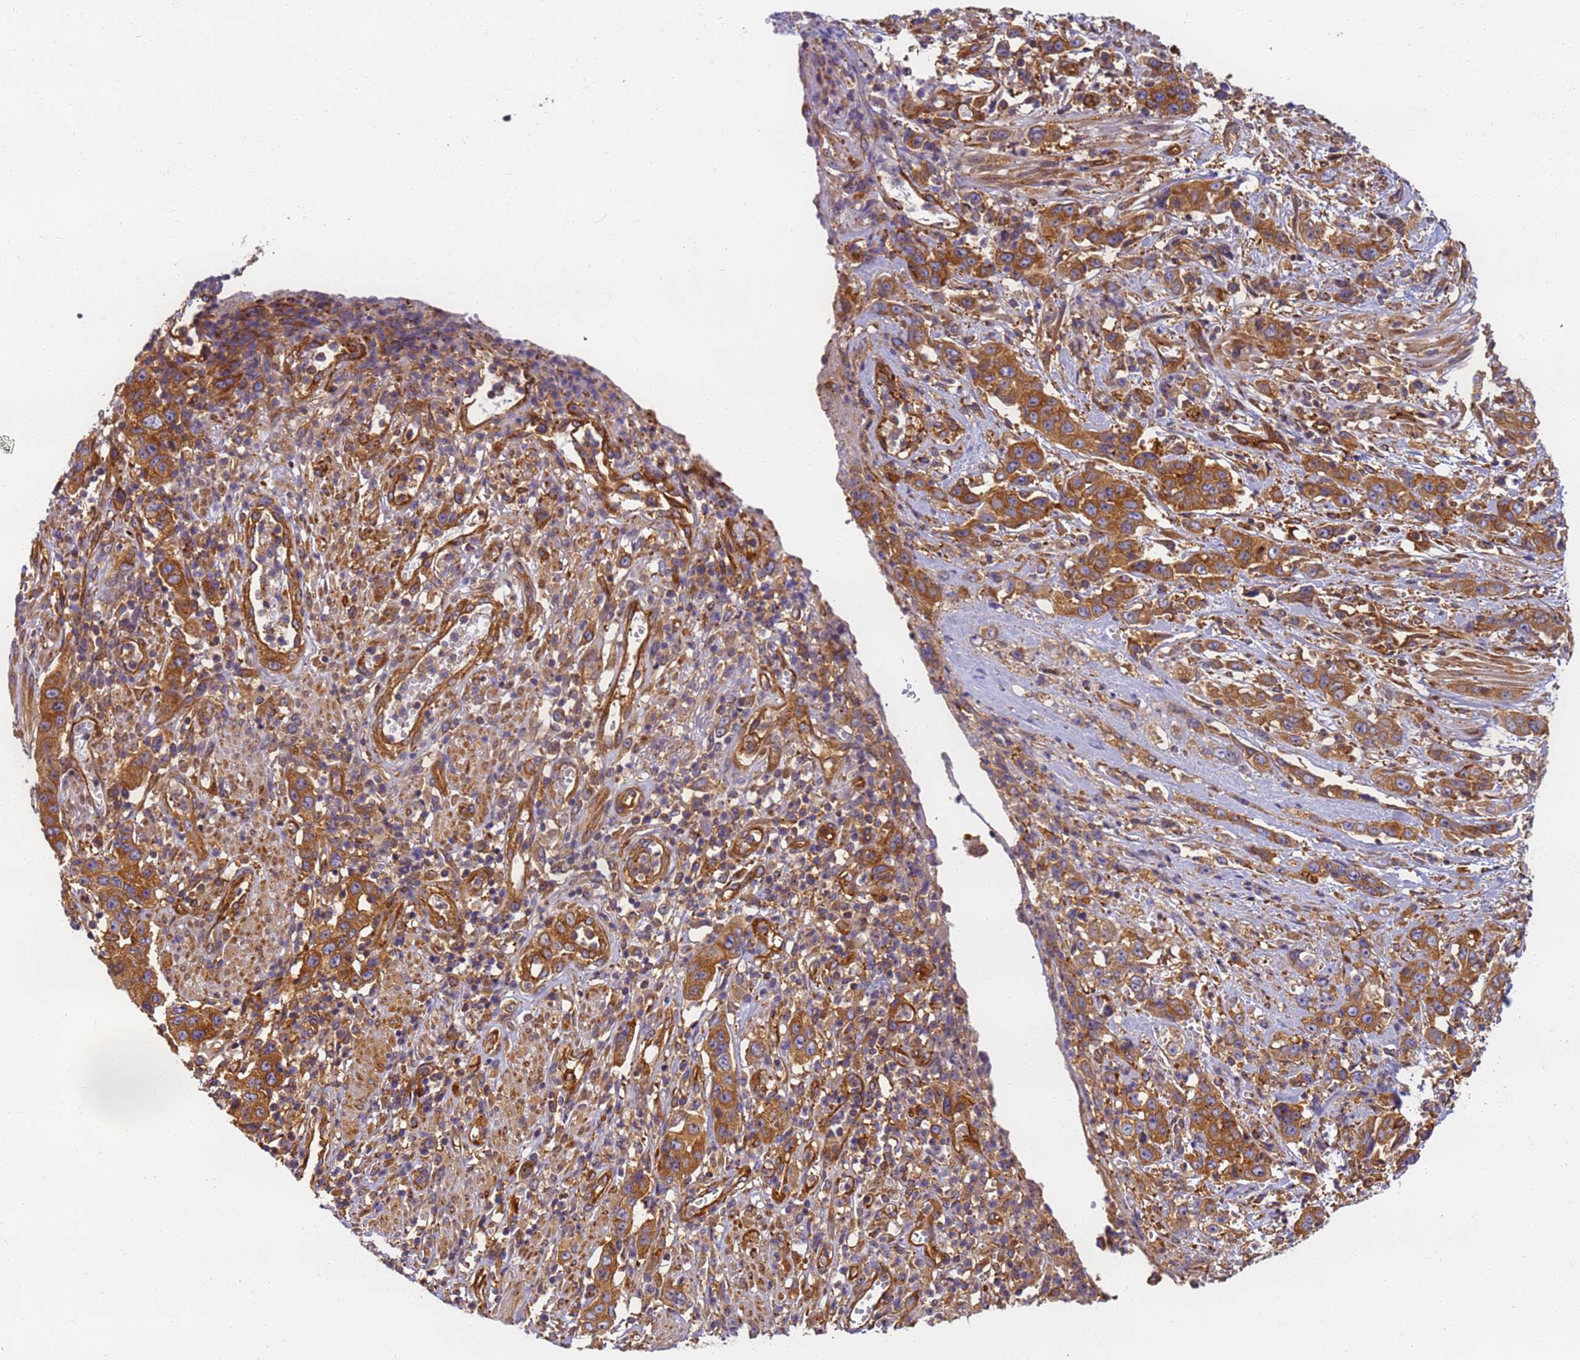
{"staining": {"intensity": "moderate", "quantity": ">75%", "location": "cytoplasmic/membranous"}, "tissue": "stomach cancer", "cell_type": "Tumor cells", "image_type": "cancer", "snomed": [{"axis": "morphology", "description": "Adenocarcinoma, NOS"}, {"axis": "topography", "description": "Stomach, upper"}], "caption": "Human stomach cancer (adenocarcinoma) stained with a protein marker shows moderate staining in tumor cells.", "gene": "DYNC1I2", "patient": {"sex": "male", "age": 62}}